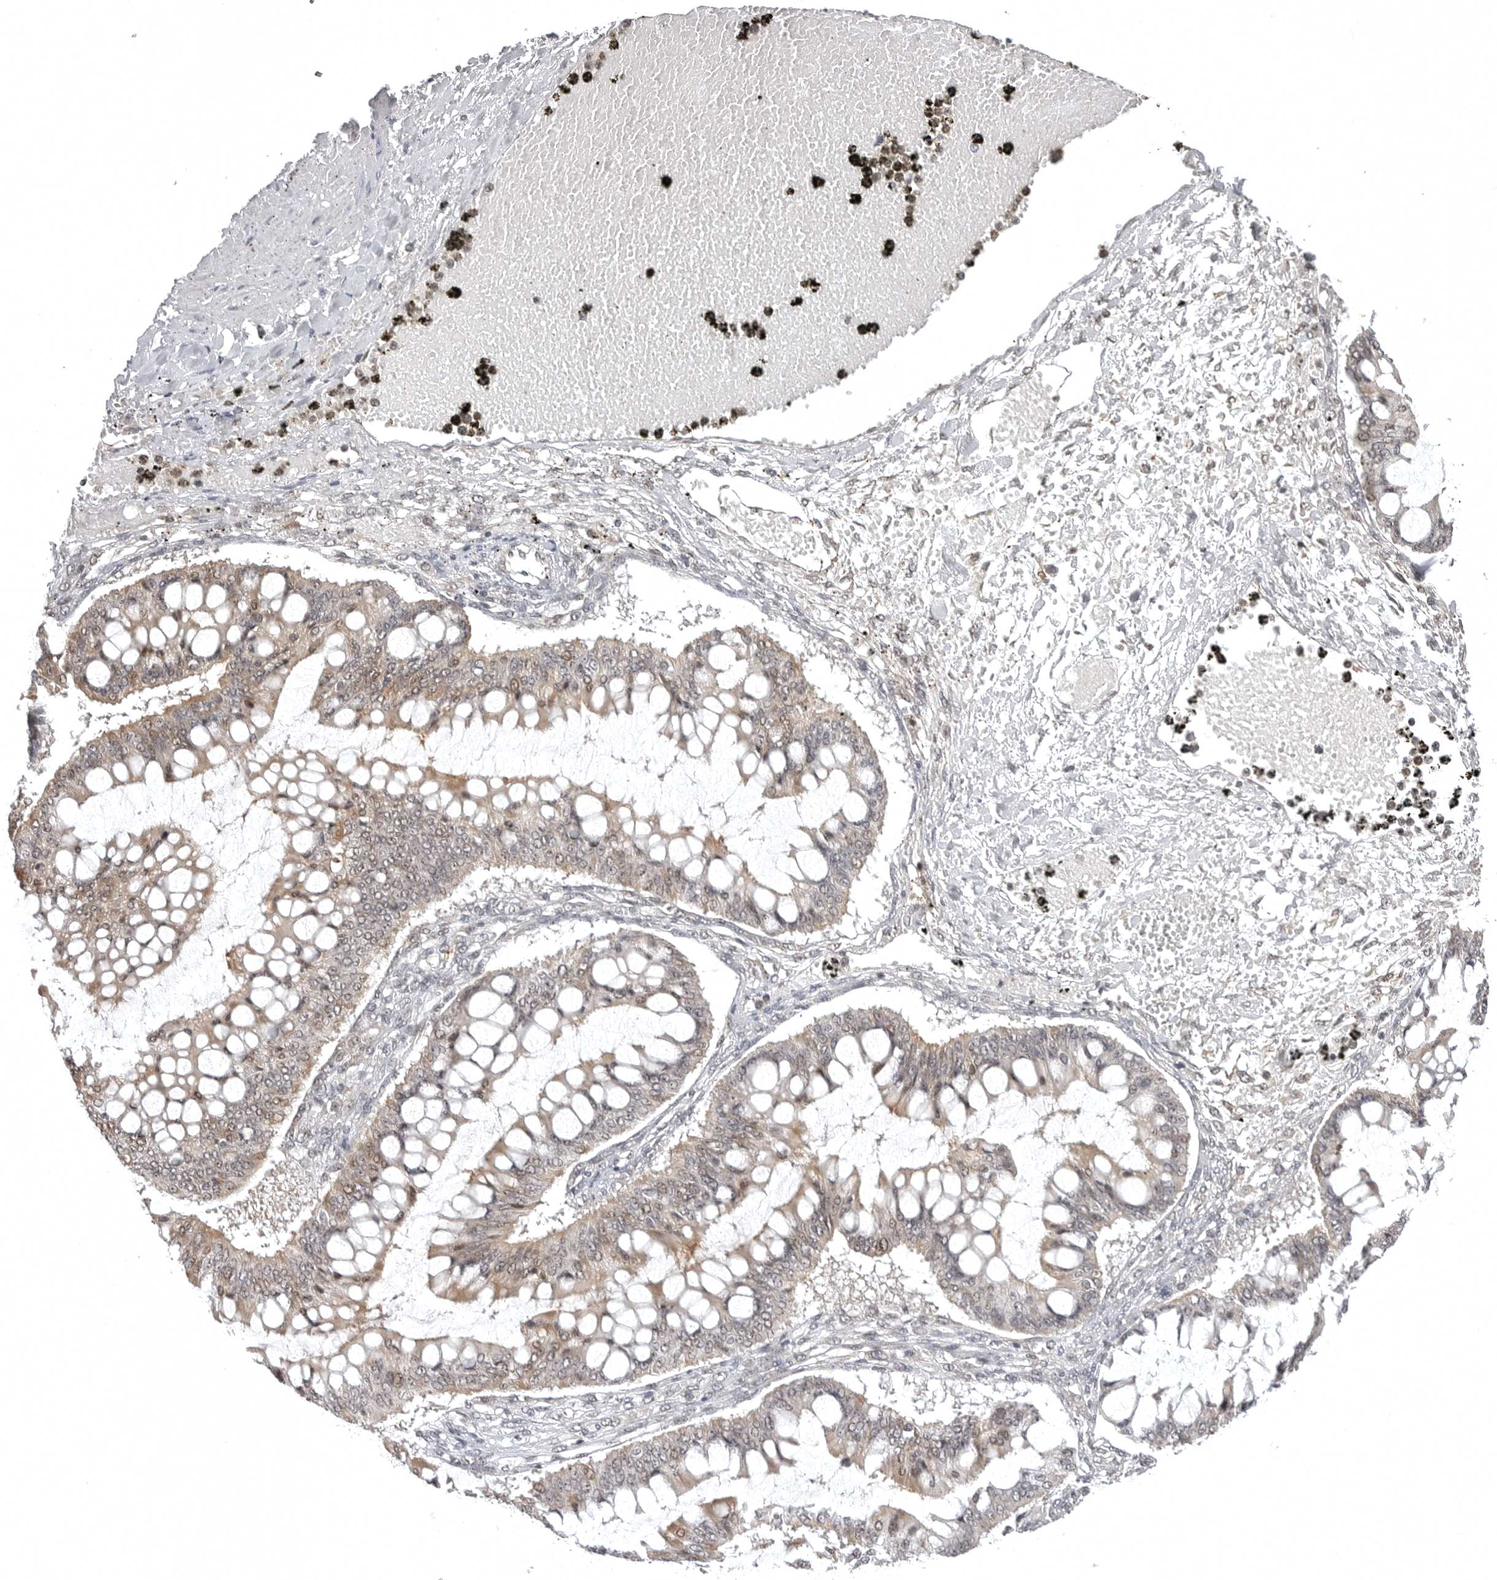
{"staining": {"intensity": "weak", "quantity": "25%-75%", "location": "cytoplasmic/membranous"}, "tissue": "ovarian cancer", "cell_type": "Tumor cells", "image_type": "cancer", "snomed": [{"axis": "morphology", "description": "Cystadenocarcinoma, mucinous, NOS"}, {"axis": "topography", "description": "Ovary"}], "caption": "Human ovarian cancer (mucinous cystadenocarcinoma) stained with a brown dye displays weak cytoplasmic/membranous positive staining in about 25%-75% of tumor cells.", "gene": "PHF3", "patient": {"sex": "female", "age": 73}}